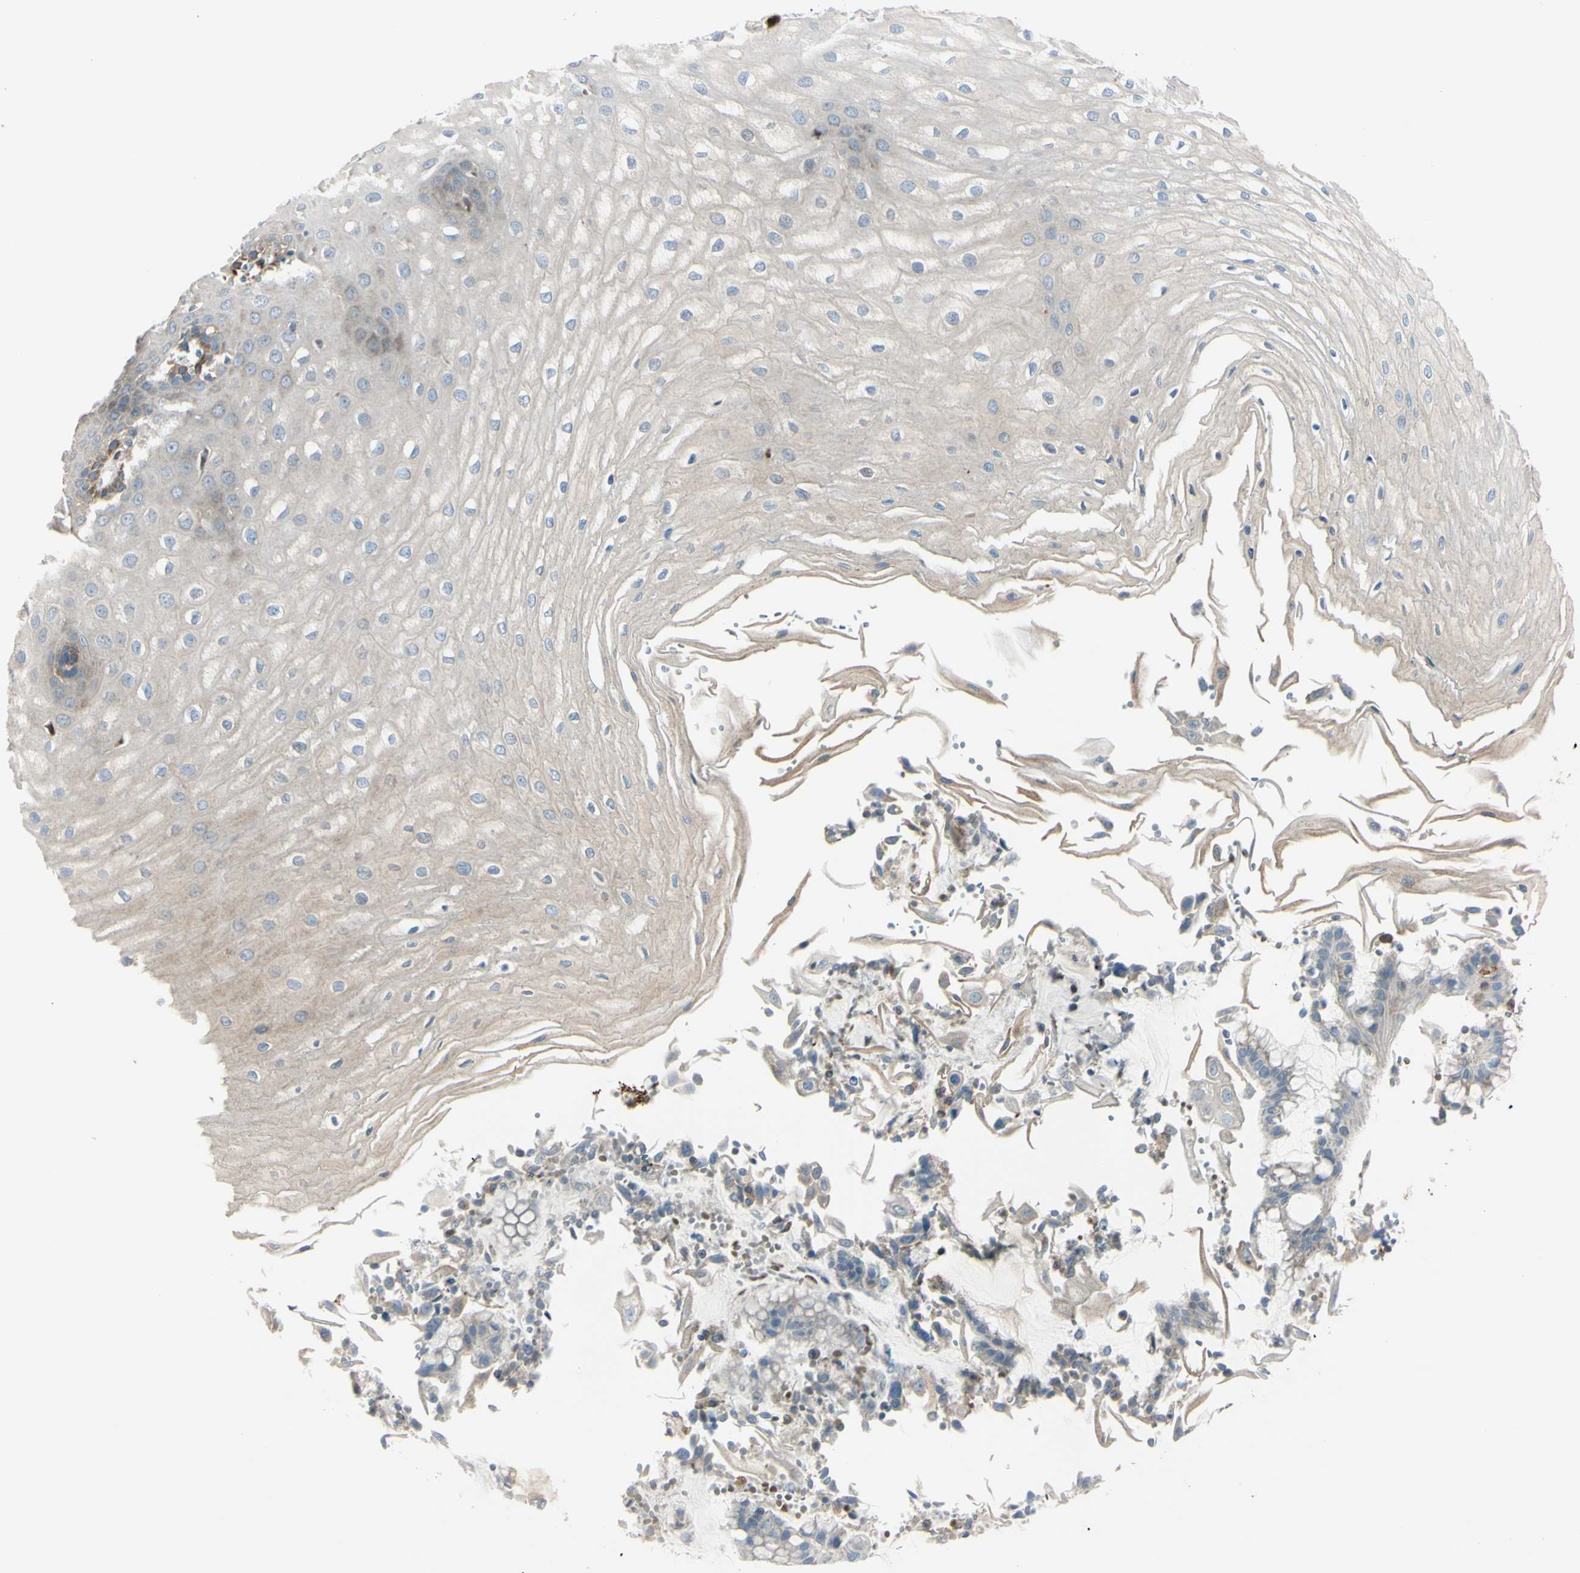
{"staining": {"intensity": "weak", "quantity": "25%-75%", "location": "cytoplasmic/membranous"}, "tissue": "esophagus", "cell_type": "Squamous epithelial cells", "image_type": "normal", "snomed": [{"axis": "morphology", "description": "Normal tissue, NOS"}, {"axis": "morphology", "description": "Squamous cell carcinoma, NOS"}, {"axis": "topography", "description": "Esophagus"}], "caption": "Human esophagus stained with a protein marker exhibits weak staining in squamous epithelial cells.", "gene": "CYRIB", "patient": {"sex": "male", "age": 65}}